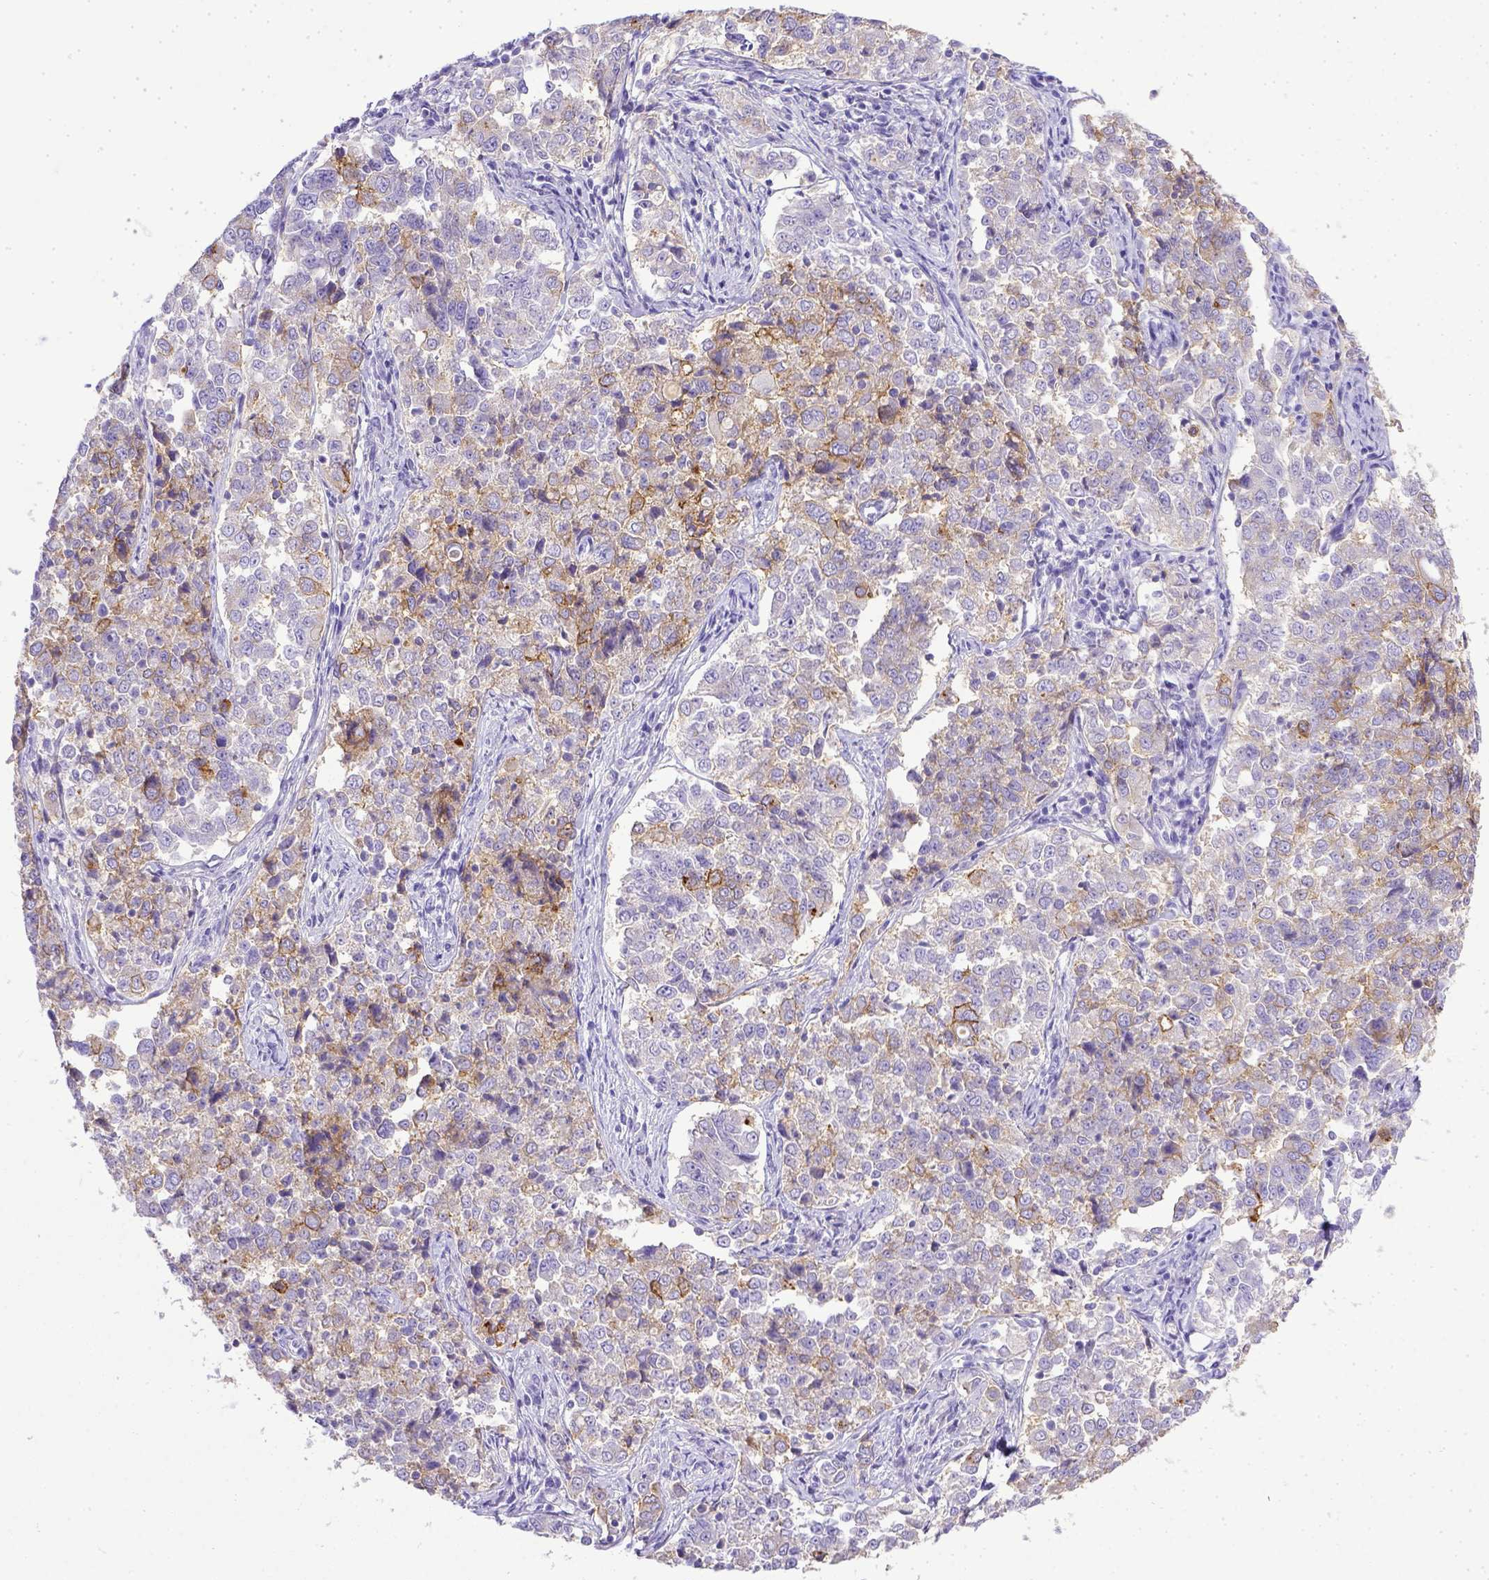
{"staining": {"intensity": "weak", "quantity": "25%-75%", "location": "cytoplasmic/membranous"}, "tissue": "endometrial cancer", "cell_type": "Tumor cells", "image_type": "cancer", "snomed": [{"axis": "morphology", "description": "Adenocarcinoma, NOS"}, {"axis": "topography", "description": "Endometrium"}], "caption": "Immunohistochemistry (IHC) (DAB) staining of endometrial cancer (adenocarcinoma) exhibits weak cytoplasmic/membranous protein staining in approximately 25%-75% of tumor cells.", "gene": "BTN1A1", "patient": {"sex": "female", "age": 43}}